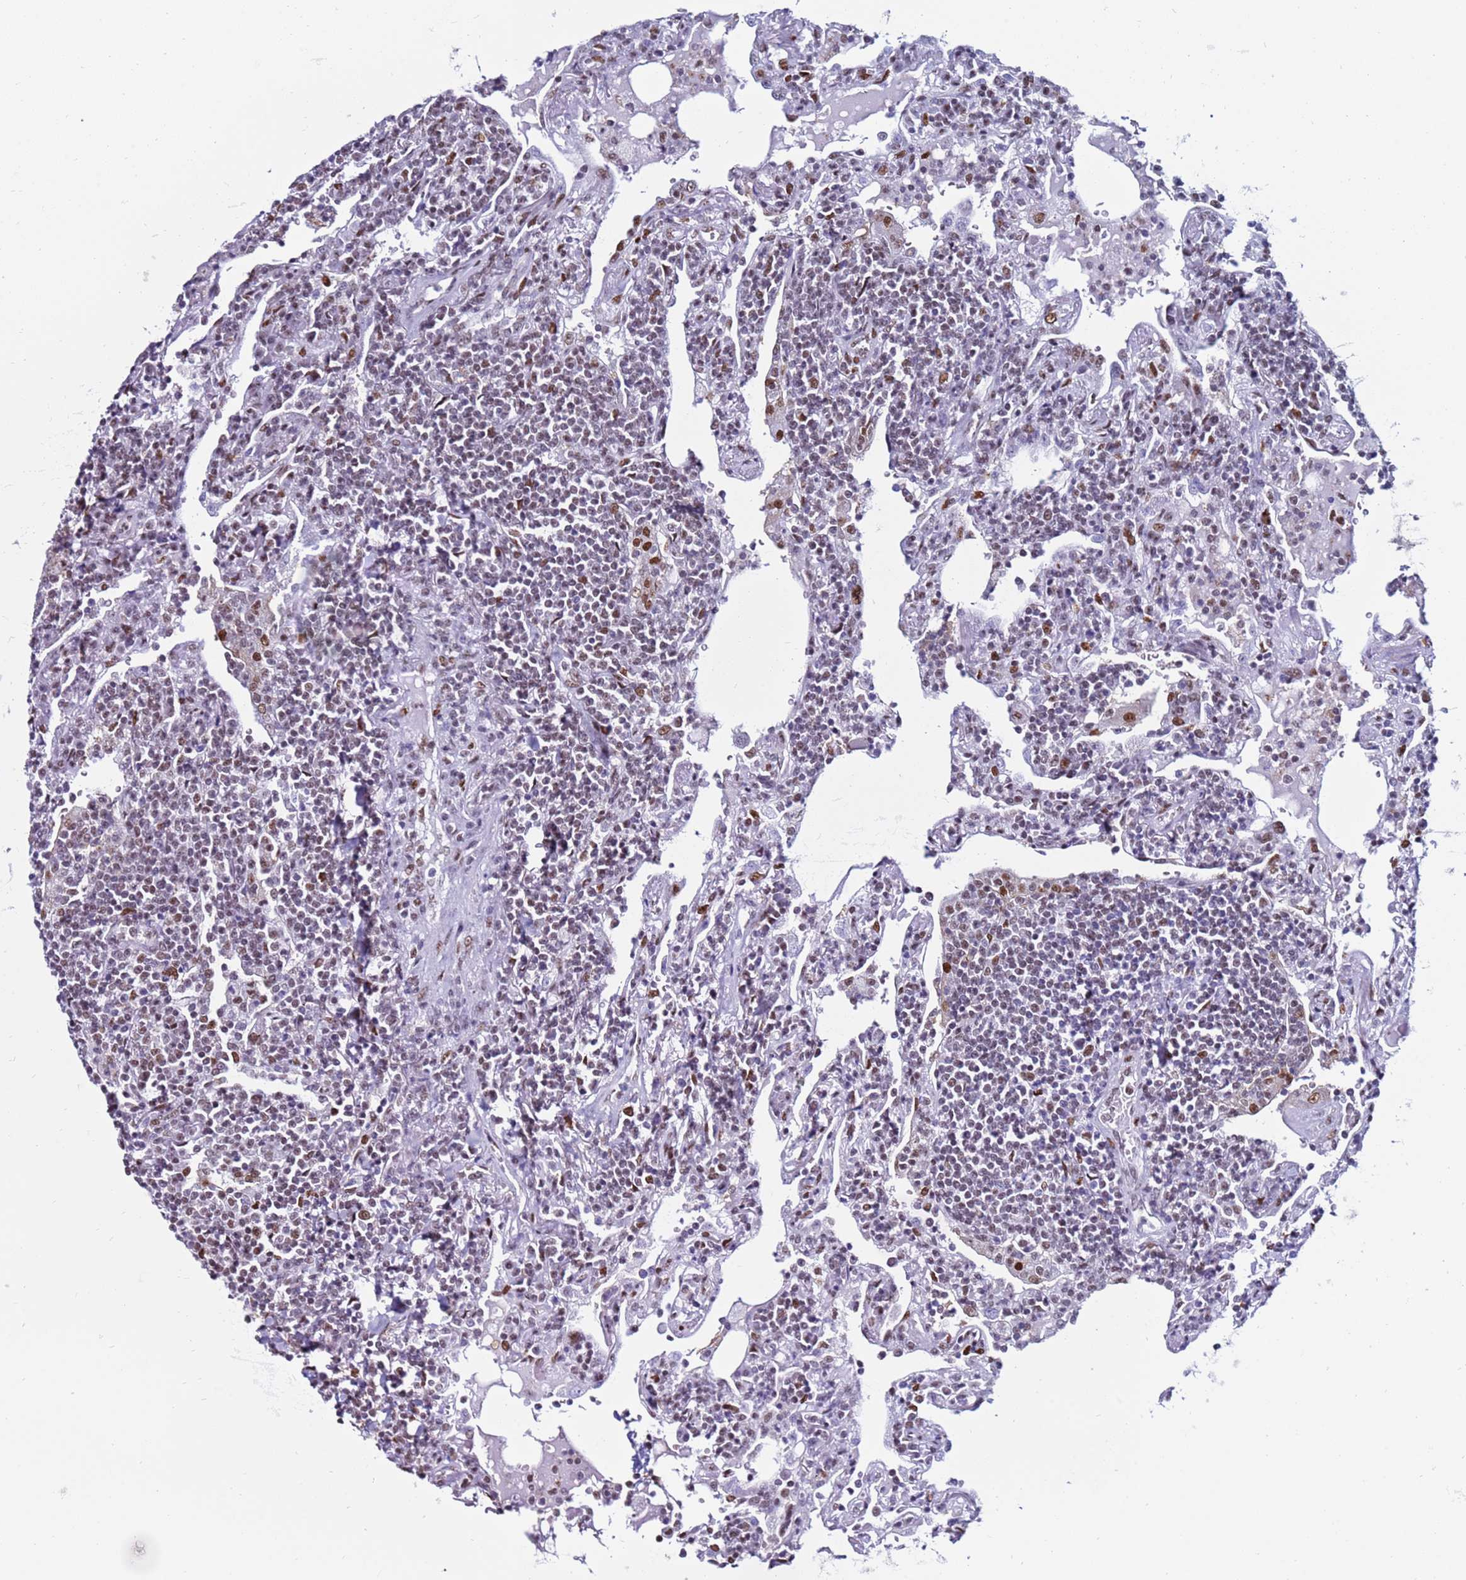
{"staining": {"intensity": "weak", "quantity": "<25%", "location": "nuclear"}, "tissue": "lymphoma", "cell_type": "Tumor cells", "image_type": "cancer", "snomed": [{"axis": "morphology", "description": "Malignant lymphoma, non-Hodgkin's type, Low grade"}, {"axis": "topography", "description": "Lung"}], "caption": "DAB (3,3'-diaminobenzidine) immunohistochemical staining of human lymphoma demonstrates no significant staining in tumor cells.", "gene": "KPNA4", "patient": {"sex": "female", "age": 71}}